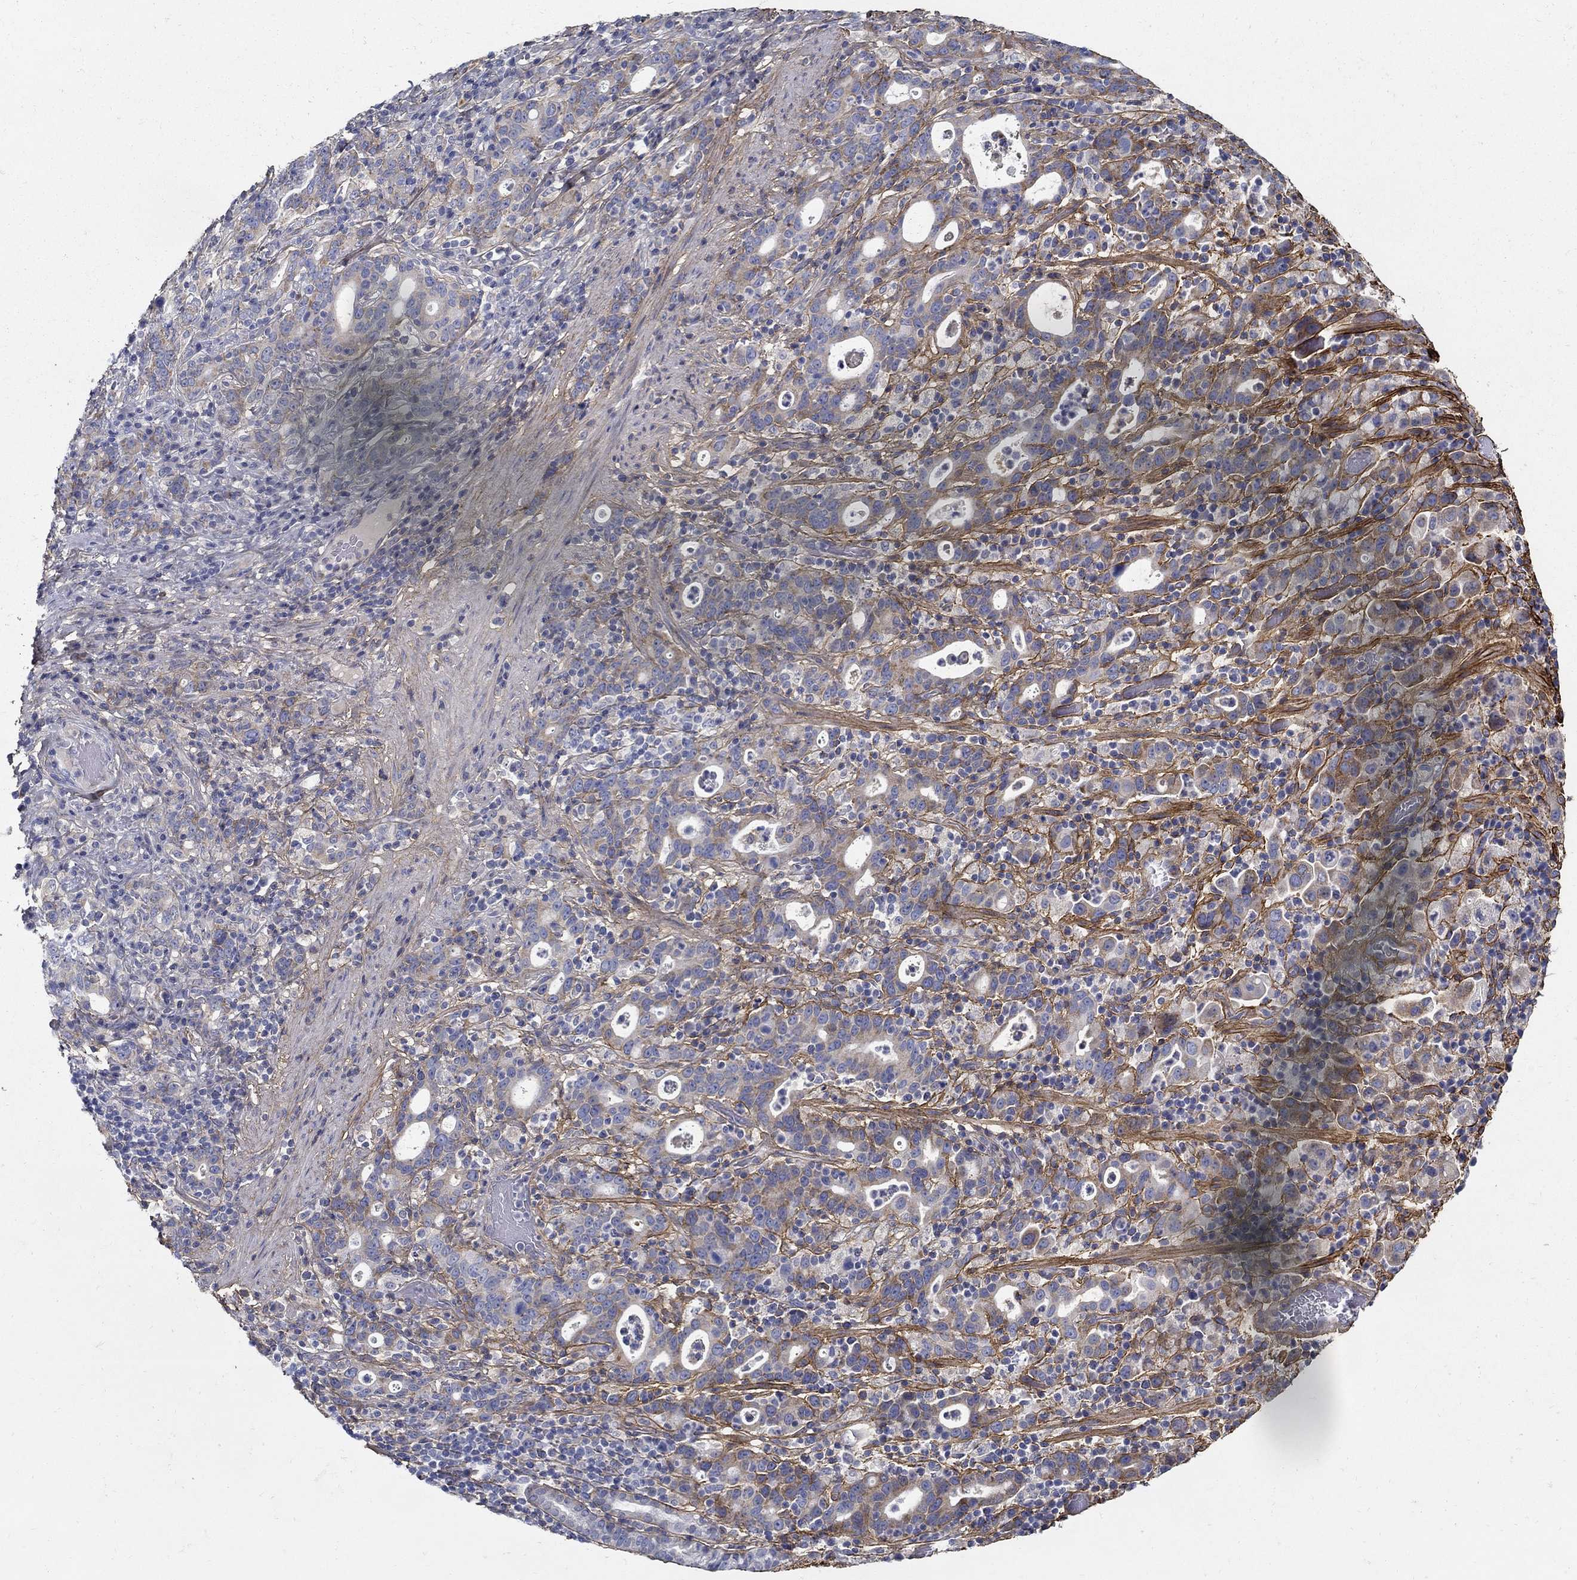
{"staining": {"intensity": "weak", "quantity": "<25%", "location": "cytoplasmic/membranous"}, "tissue": "stomach cancer", "cell_type": "Tumor cells", "image_type": "cancer", "snomed": [{"axis": "morphology", "description": "Adenocarcinoma, NOS"}, {"axis": "topography", "description": "Stomach"}], "caption": "Tumor cells are negative for protein expression in human stomach cancer.", "gene": "TGFBI", "patient": {"sex": "male", "age": 79}}